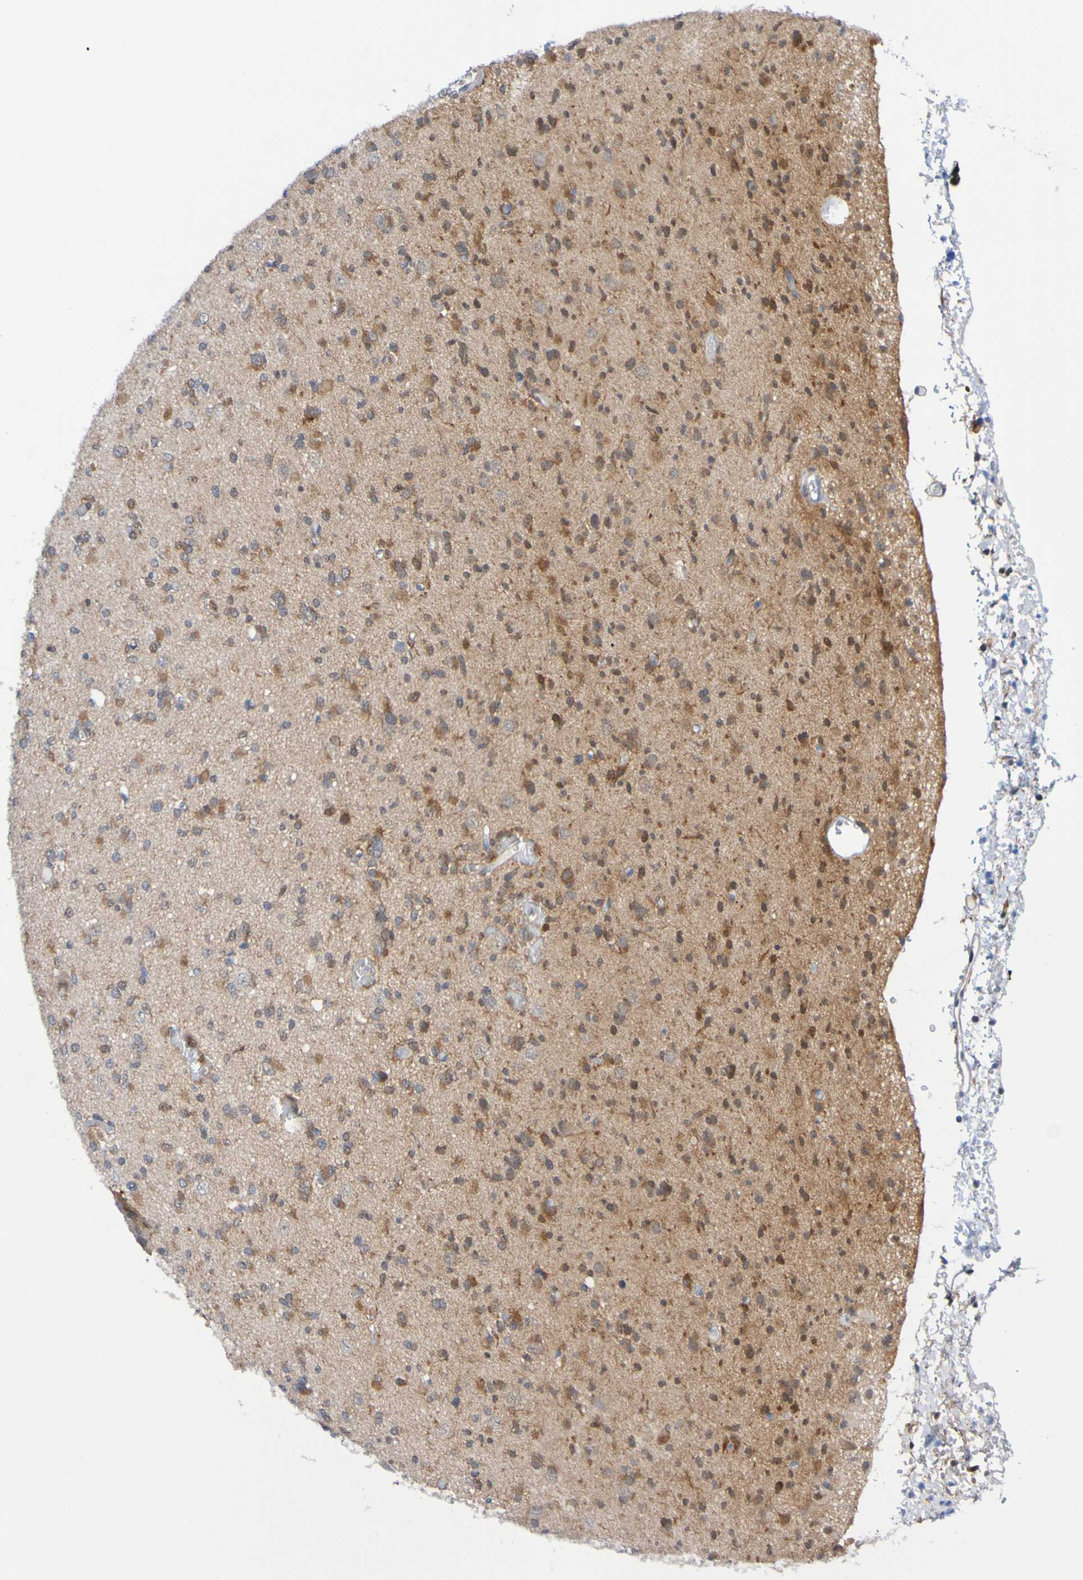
{"staining": {"intensity": "weak", "quantity": "25%-75%", "location": "cytoplasmic/membranous"}, "tissue": "glioma", "cell_type": "Tumor cells", "image_type": "cancer", "snomed": [{"axis": "morphology", "description": "Glioma, malignant, Low grade"}, {"axis": "topography", "description": "Brain"}], "caption": "Immunohistochemistry (IHC) (DAB) staining of human glioma shows weak cytoplasmic/membranous protein positivity in about 25%-75% of tumor cells.", "gene": "ATIC", "patient": {"sex": "female", "age": 22}}